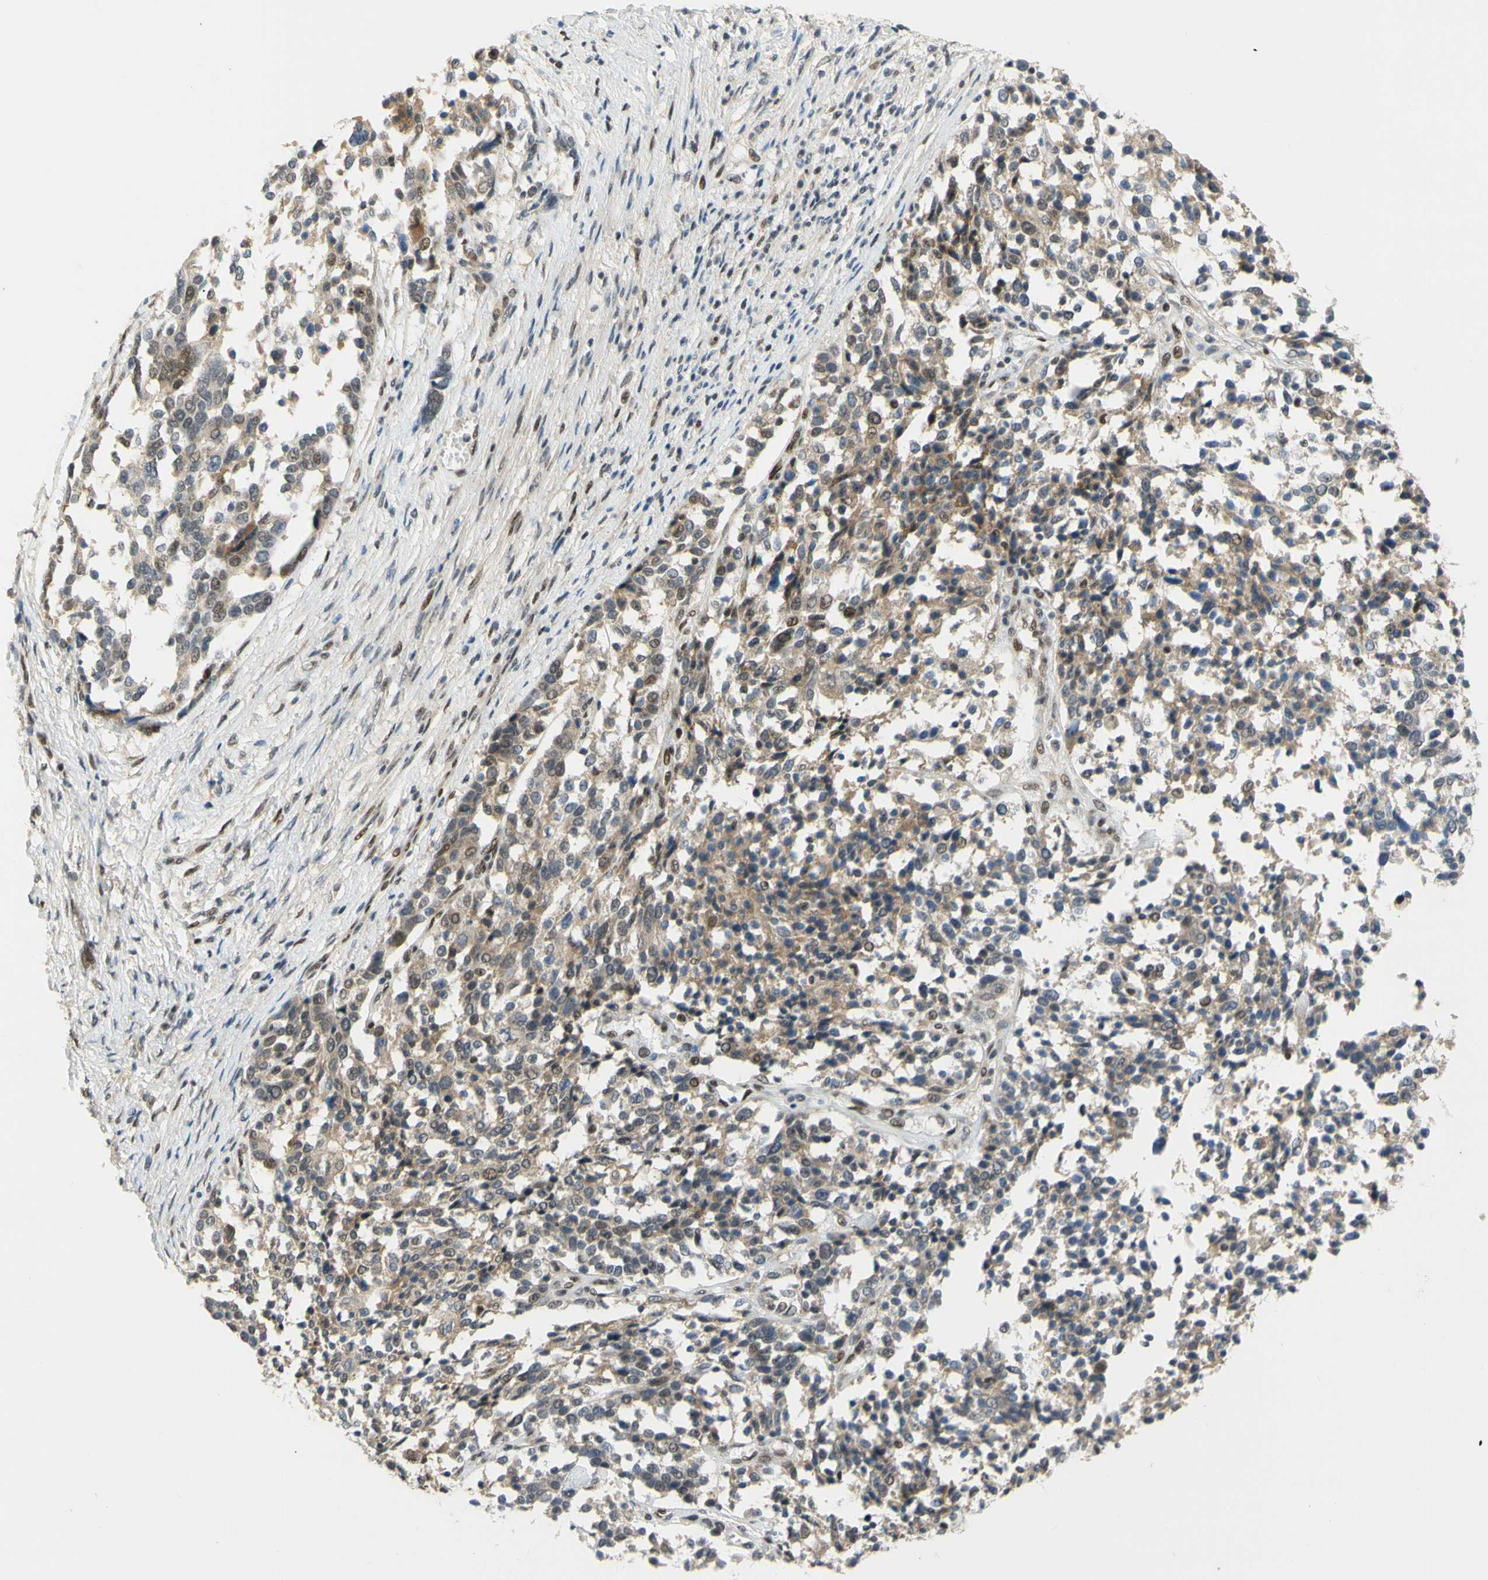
{"staining": {"intensity": "weak", "quantity": "25%-75%", "location": "nuclear"}, "tissue": "ovarian cancer", "cell_type": "Tumor cells", "image_type": "cancer", "snomed": [{"axis": "morphology", "description": "Cystadenocarcinoma, serous, NOS"}, {"axis": "topography", "description": "Ovary"}], "caption": "Tumor cells display low levels of weak nuclear staining in approximately 25%-75% of cells in human ovarian serous cystadenocarcinoma.", "gene": "DDX1", "patient": {"sex": "female", "age": 44}}